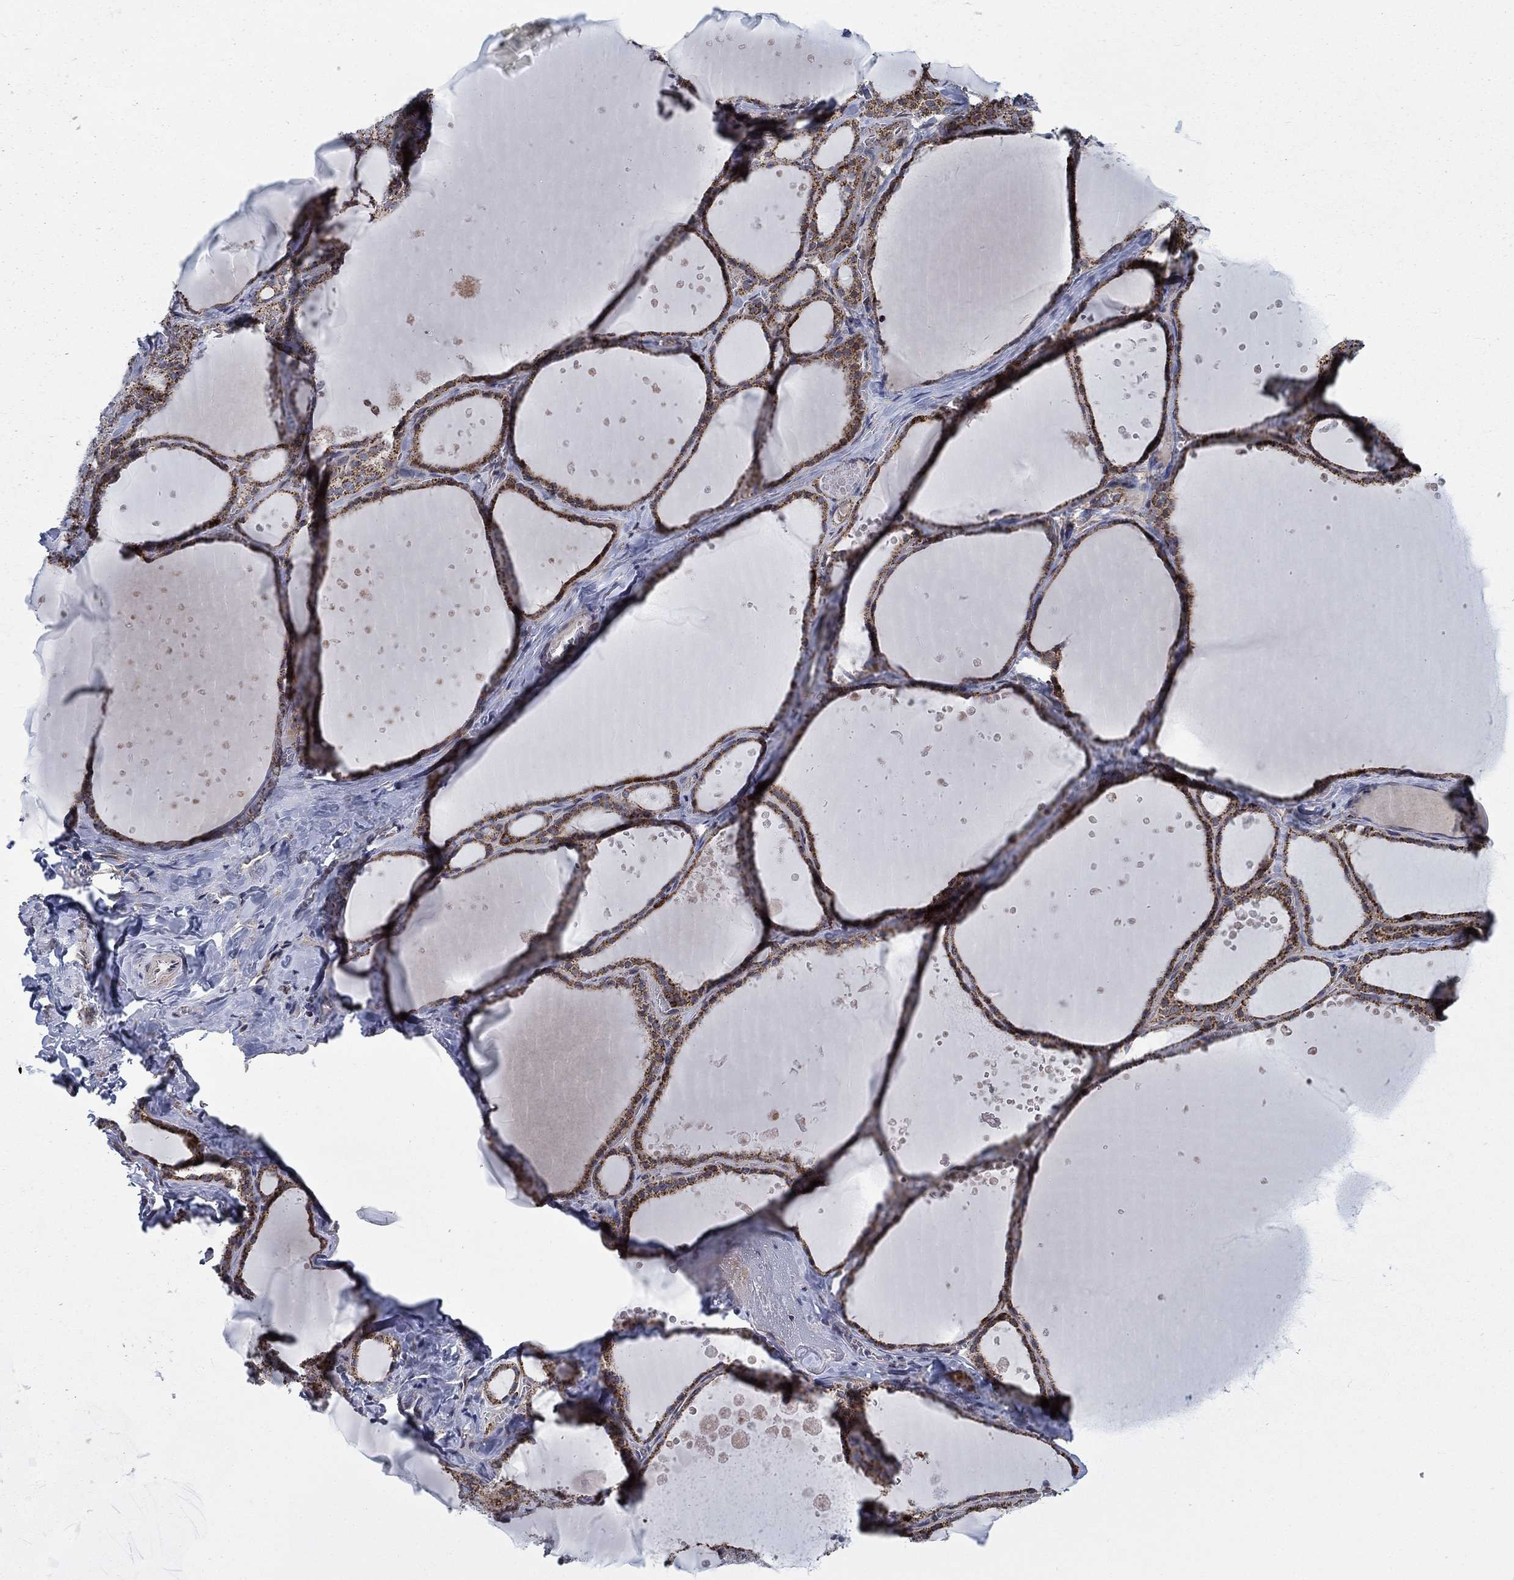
{"staining": {"intensity": "moderate", "quantity": ">75%", "location": "cytoplasmic/membranous"}, "tissue": "thyroid gland", "cell_type": "Glandular cells", "image_type": "normal", "snomed": [{"axis": "morphology", "description": "Normal tissue, NOS"}, {"axis": "topography", "description": "Thyroid gland"}], "caption": "A brown stain highlights moderate cytoplasmic/membranous staining of a protein in glandular cells of normal thyroid gland. The staining was performed using DAB (3,3'-diaminobenzidine) to visualize the protein expression in brown, while the nuclei were stained in blue with hematoxylin (Magnification: 20x).", "gene": "MOAP1", "patient": {"sex": "male", "age": 63}}